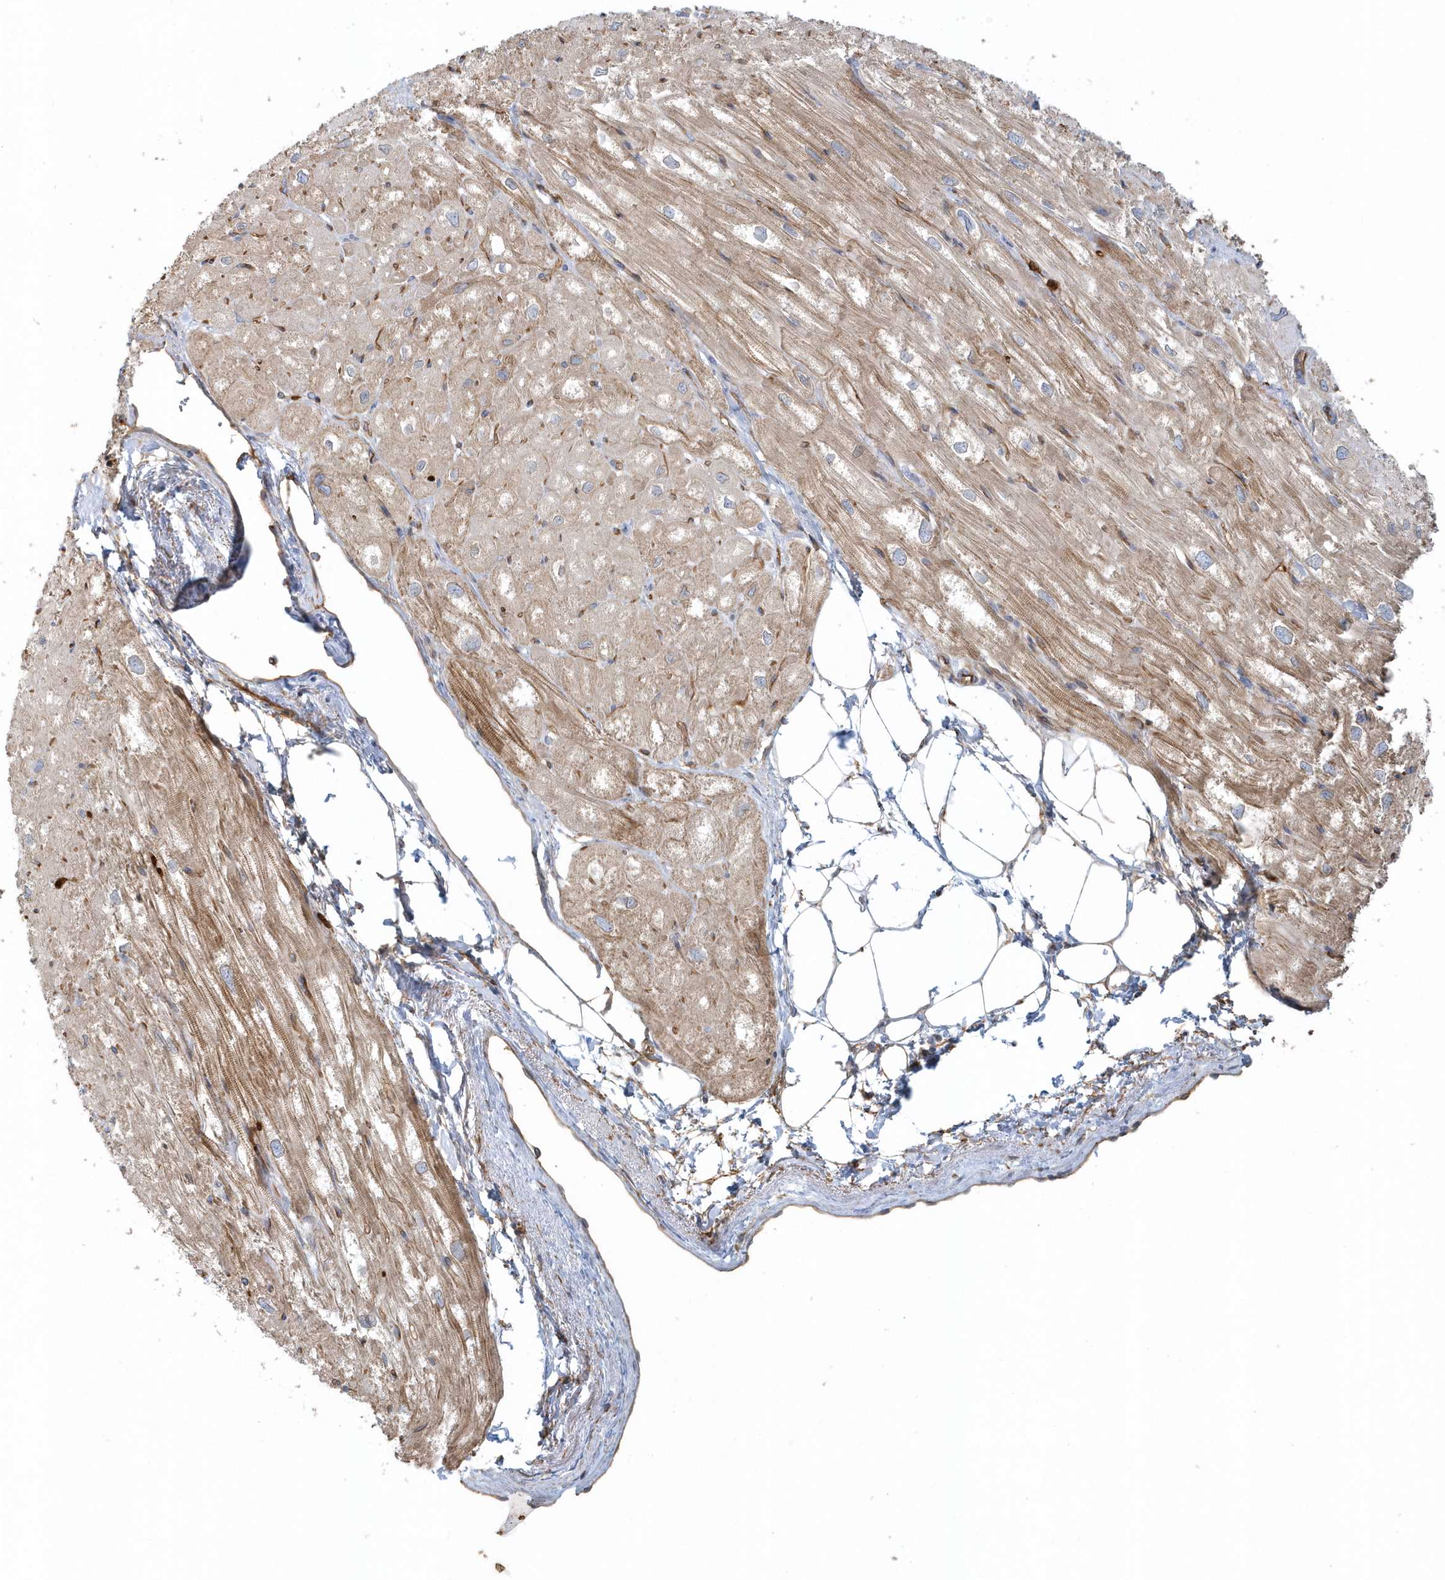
{"staining": {"intensity": "moderate", "quantity": ">75%", "location": "cytoplasmic/membranous"}, "tissue": "heart muscle", "cell_type": "Cardiomyocytes", "image_type": "normal", "snomed": [{"axis": "morphology", "description": "Normal tissue, NOS"}, {"axis": "topography", "description": "Heart"}], "caption": "About >75% of cardiomyocytes in unremarkable human heart muscle show moderate cytoplasmic/membranous protein staining as visualized by brown immunohistochemical staining.", "gene": "DNAH1", "patient": {"sex": "male", "age": 50}}